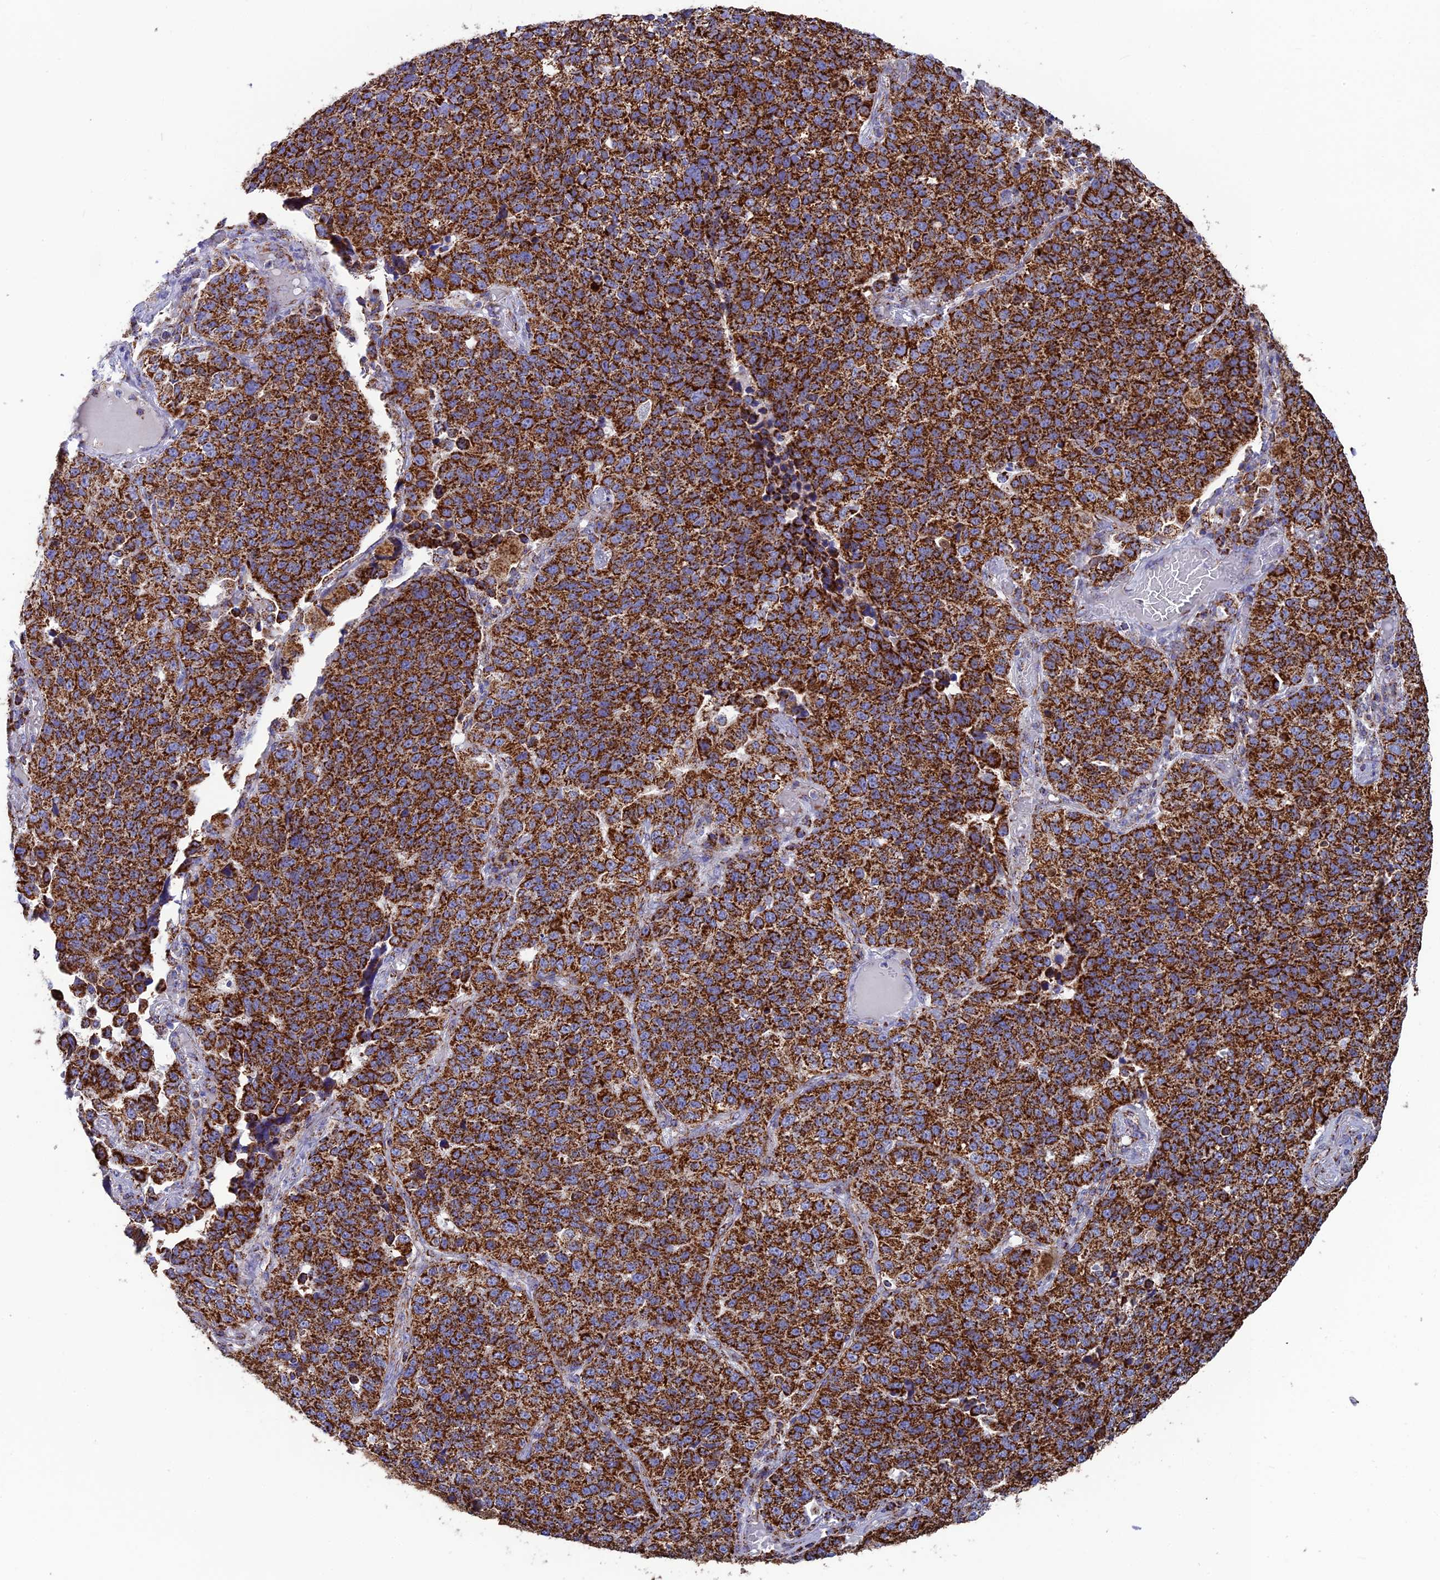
{"staining": {"intensity": "strong", "quantity": ">75%", "location": "cytoplasmic/membranous"}, "tissue": "lung cancer", "cell_type": "Tumor cells", "image_type": "cancer", "snomed": [{"axis": "morphology", "description": "Adenocarcinoma, NOS"}, {"axis": "topography", "description": "Lung"}], "caption": "High-magnification brightfield microscopy of lung adenocarcinoma stained with DAB (3,3'-diaminobenzidine) (brown) and counterstained with hematoxylin (blue). tumor cells exhibit strong cytoplasmic/membranous expression is identified in approximately>75% of cells.", "gene": "CS", "patient": {"sex": "male", "age": 49}}